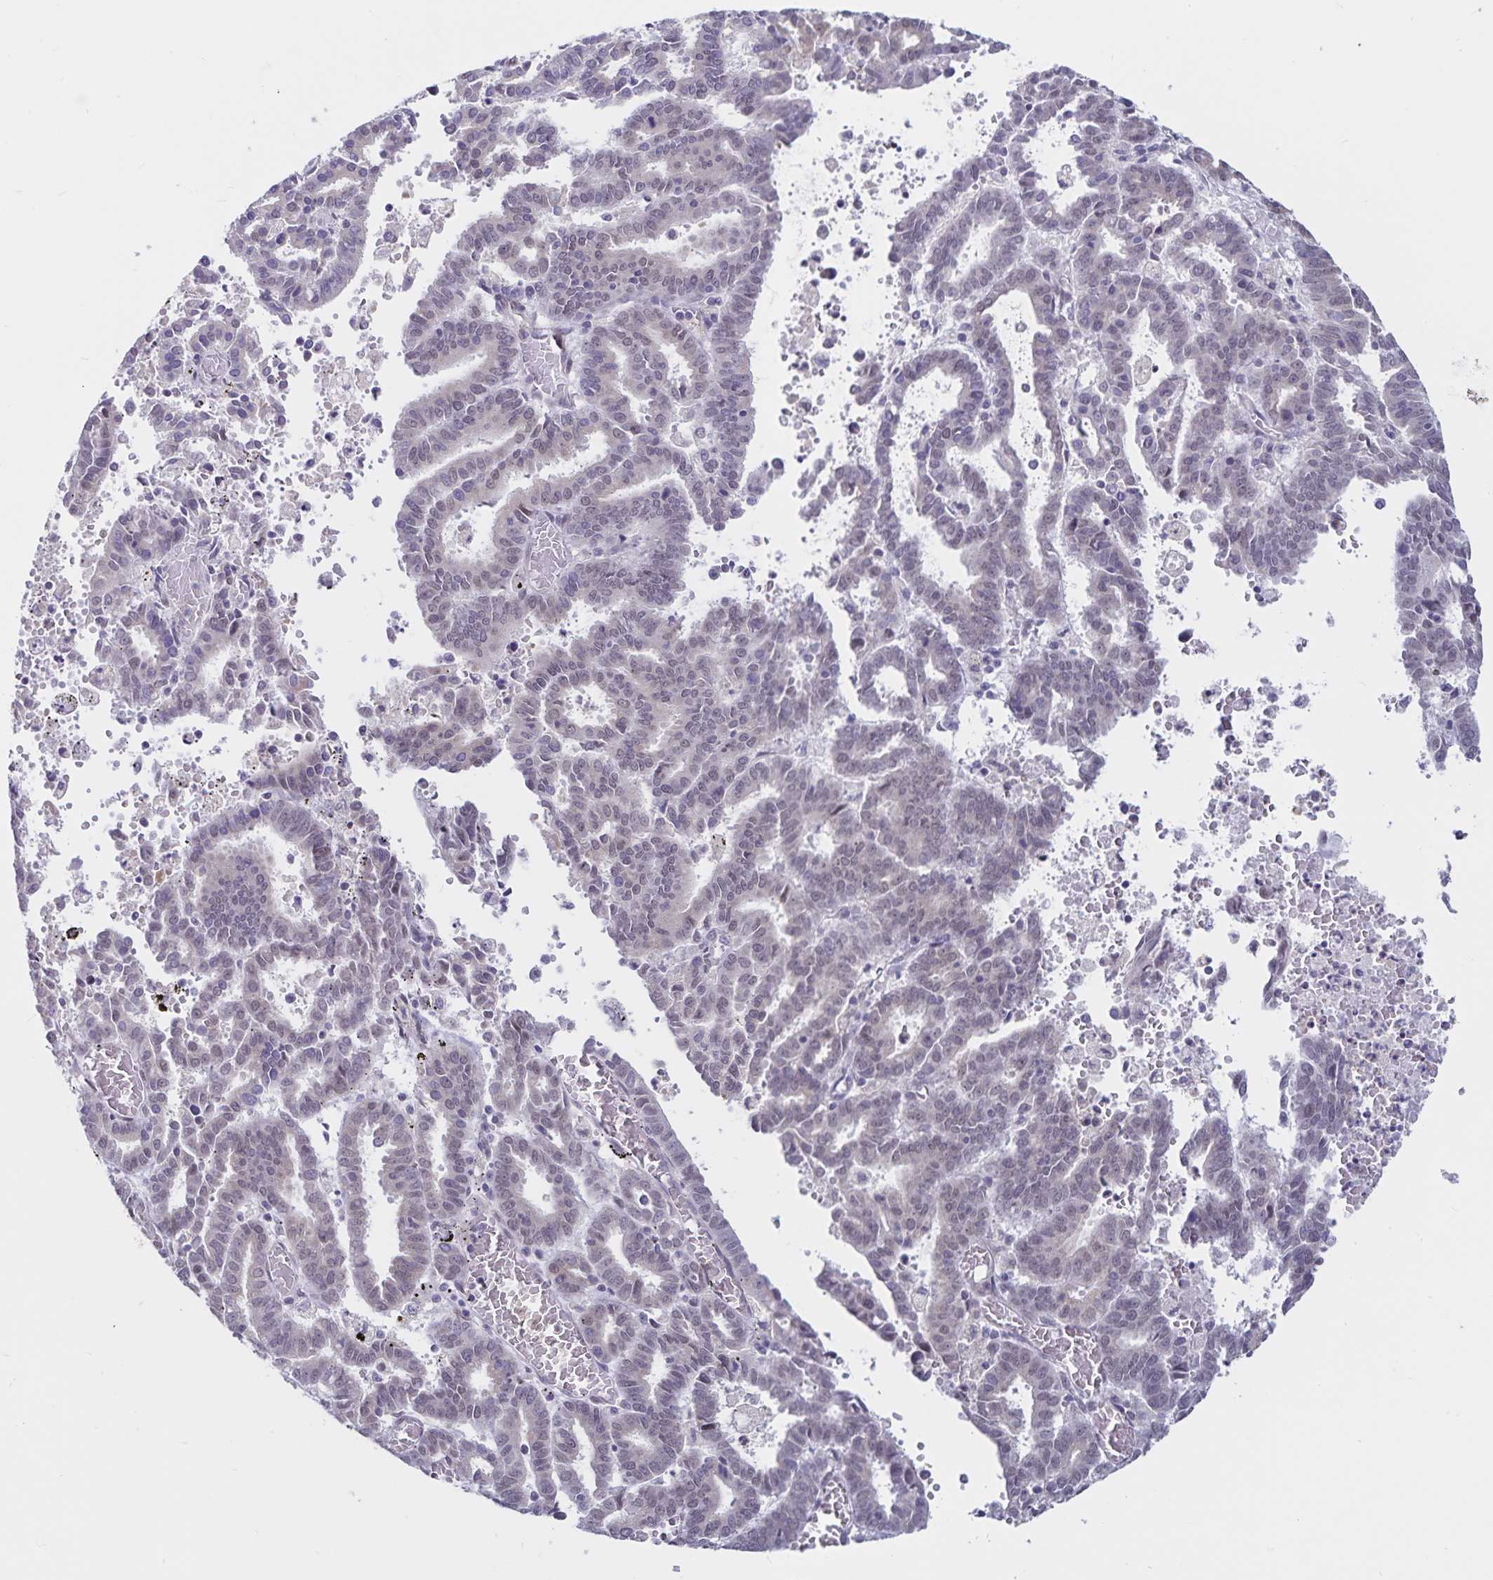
{"staining": {"intensity": "weak", "quantity": "<25%", "location": "nuclear"}, "tissue": "endometrial cancer", "cell_type": "Tumor cells", "image_type": "cancer", "snomed": [{"axis": "morphology", "description": "Adenocarcinoma, NOS"}, {"axis": "topography", "description": "Uterus"}], "caption": "Immunohistochemistry (IHC) histopathology image of human endometrial cancer stained for a protein (brown), which displays no expression in tumor cells.", "gene": "ATP2A2", "patient": {"sex": "female", "age": 83}}